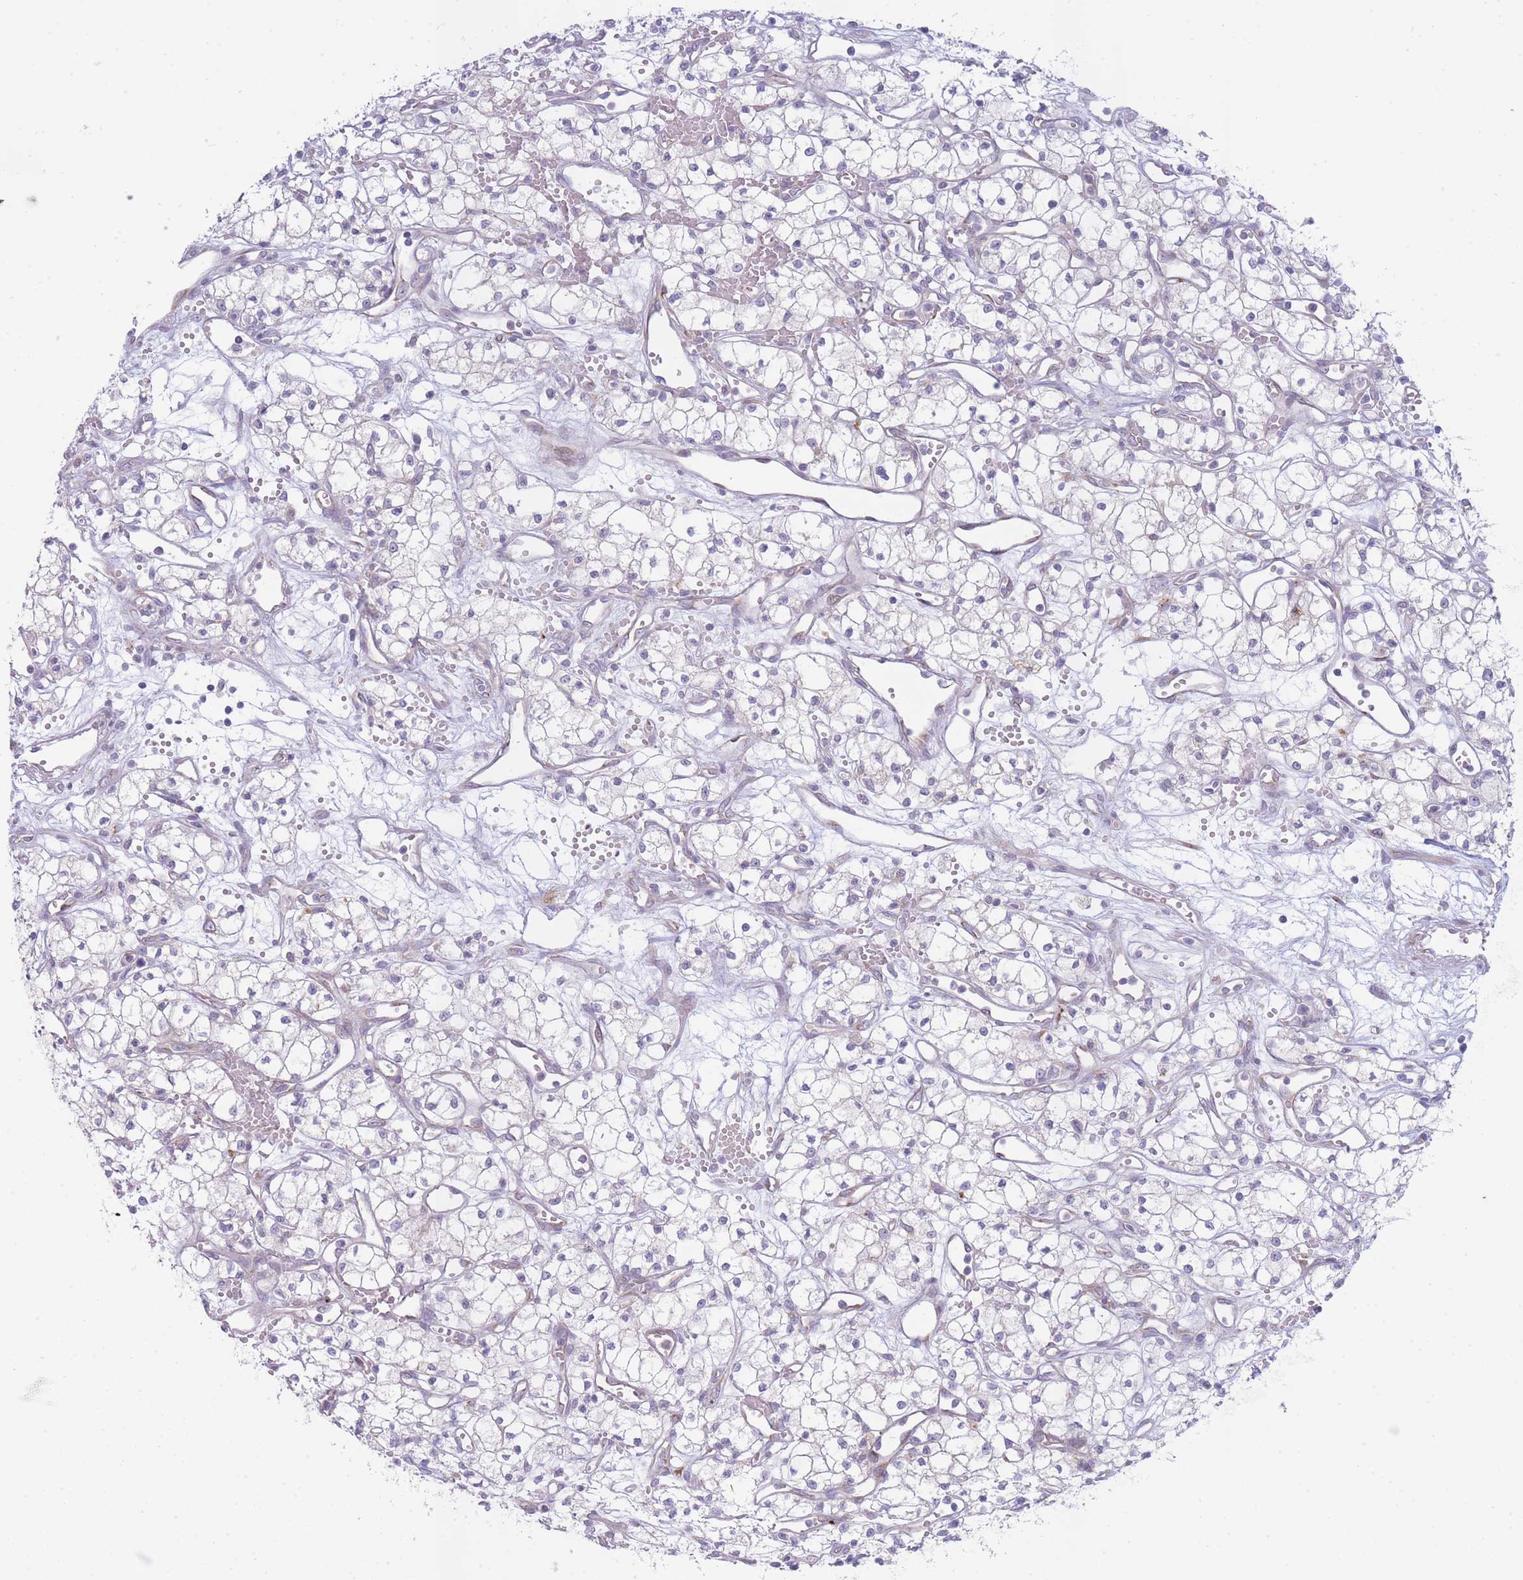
{"staining": {"intensity": "negative", "quantity": "none", "location": "none"}, "tissue": "renal cancer", "cell_type": "Tumor cells", "image_type": "cancer", "snomed": [{"axis": "morphology", "description": "Adenocarcinoma, NOS"}, {"axis": "topography", "description": "Kidney"}], "caption": "Tumor cells are negative for brown protein staining in renal cancer (adenocarcinoma).", "gene": "OR5L2", "patient": {"sex": "male", "age": 59}}